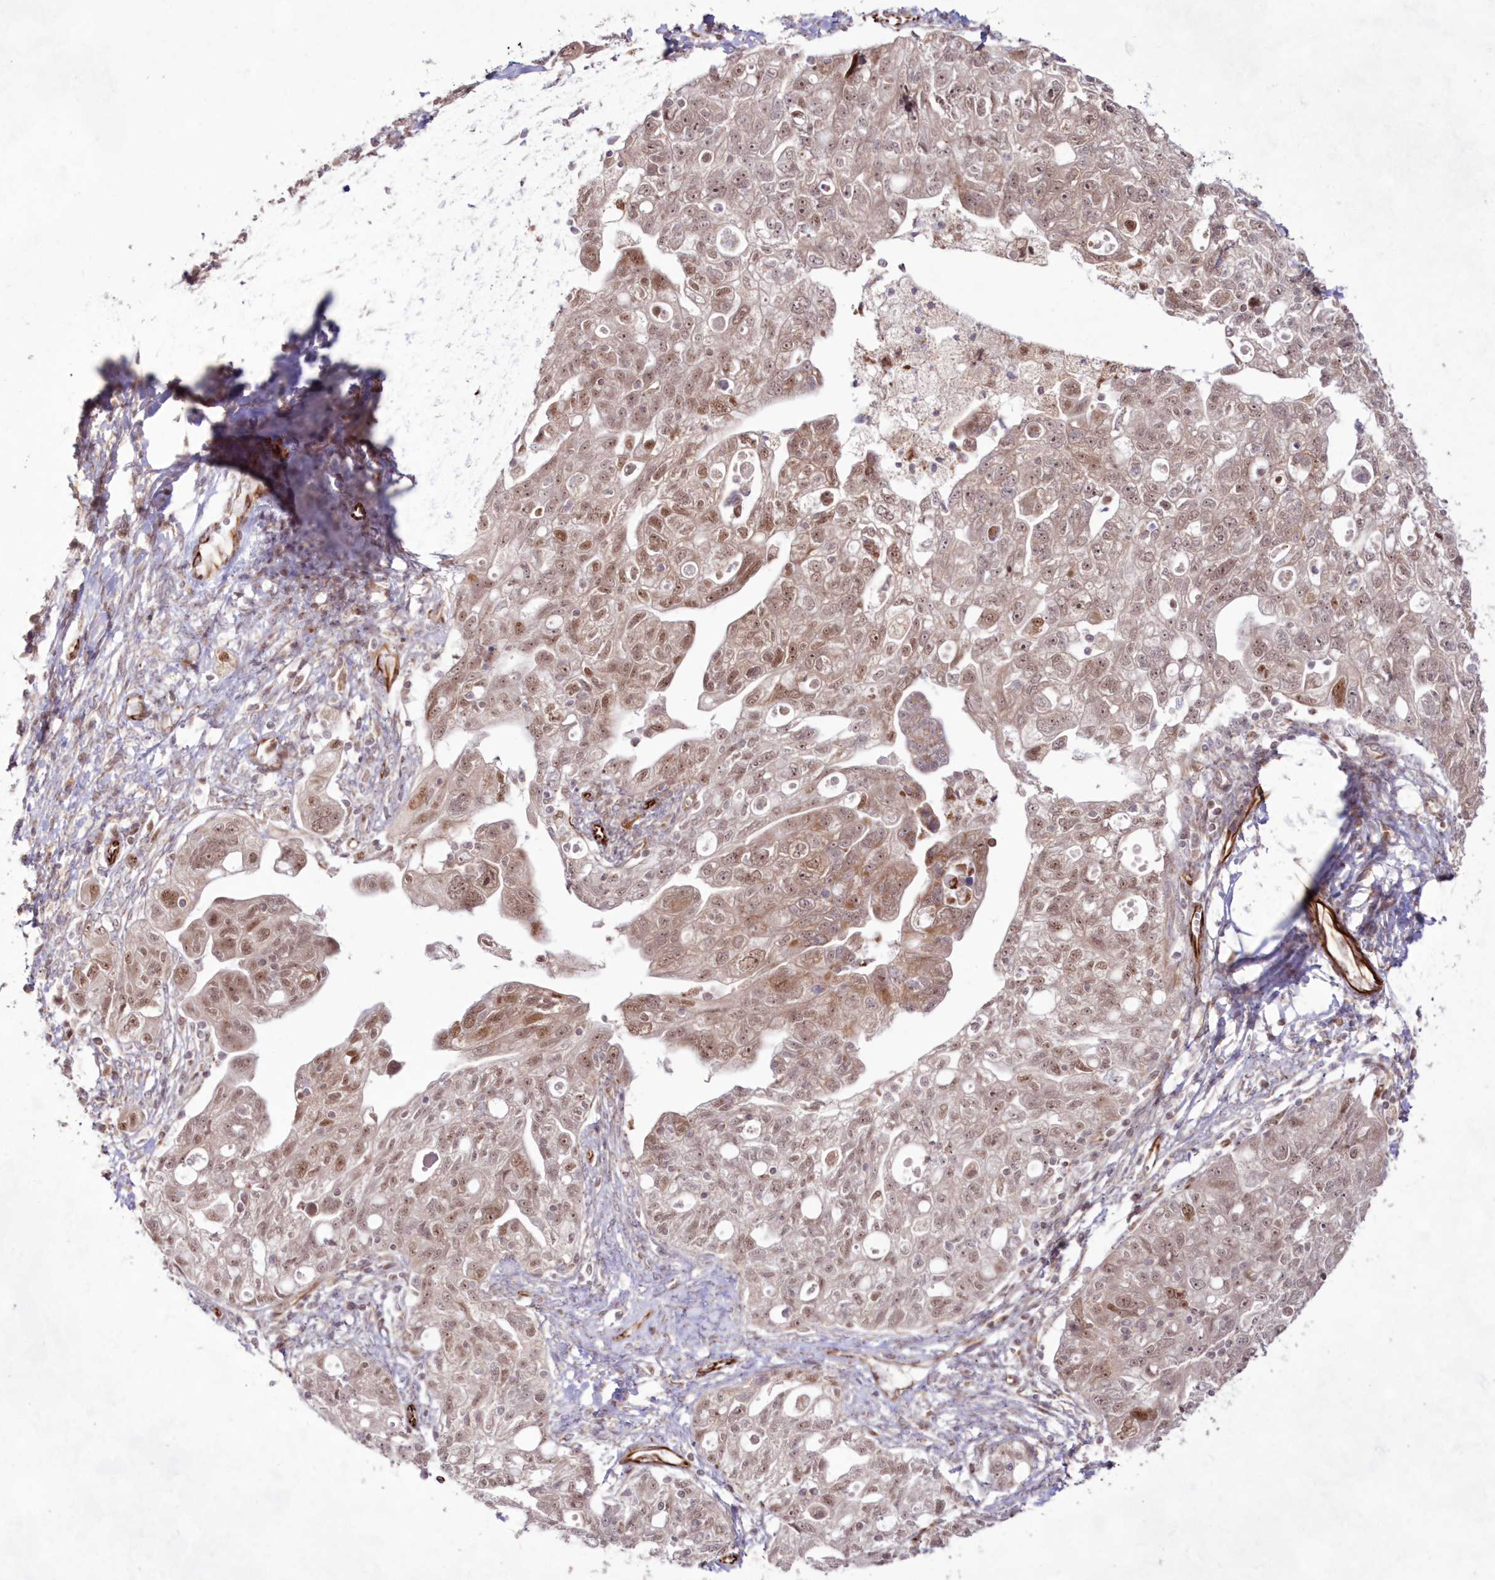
{"staining": {"intensity": "moderate", "quantity": ">75%", "location": "cytoplasmic/membranous,nuclear"}, "tissue": "ovarian cancer", "cell_type": "Tumor cells", "image_type": "cancer", "snomed": [{"axis": "morphology", "description": "Carcinoma, NOS"}, {"axis": "morphology", "description": "Cystadenocarcinoma, serous, NOS"}, {"axis": "topography", "description": "Ovary"}], "caption": "Human carcinoma (ovarian) stained with a protein marker exhibits moderate staining in tumor cells.", "gene": "SNIP1", "patient": {"sex": "female", "age": 69}}